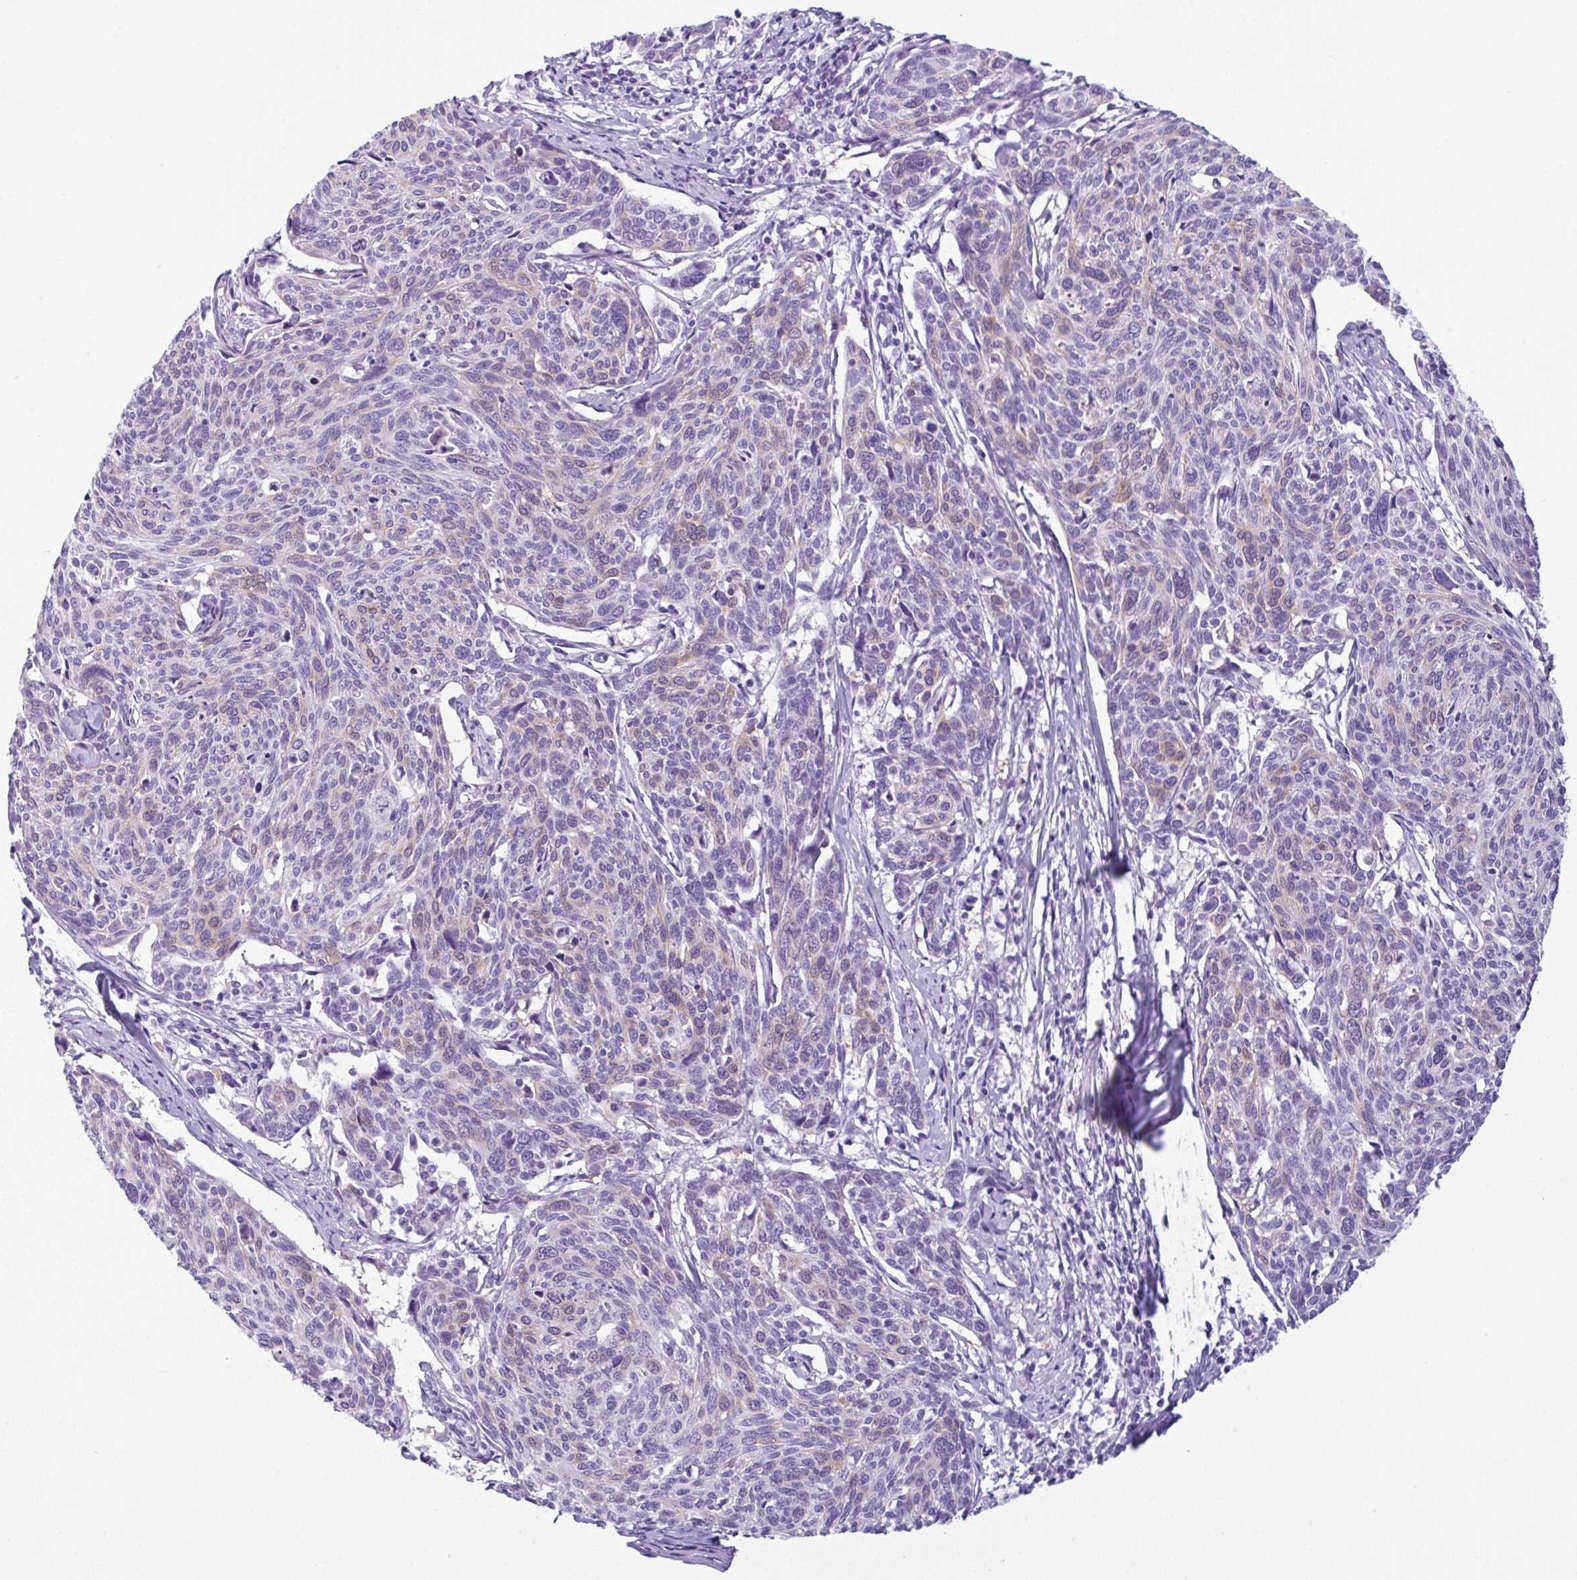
{"staining": {"intensity": "weak", "quantity": "<25%", "location": "cytoplasmic/membranous"}, "tissue": "cervical cancer", "cell_type": "Tumor cells", "image_type": "cancer", "snomed": [{"axis": "morphology", "description": "Squamous cell carcinoma, NOS"}, {"axis": "topography", "description": "Cervix"}], "caption": "The immunohistochemistry (IHC) photomicrograph has no significant positivity in tumor cells of cervical cancer tissue. (DAB IHC, high magnification).", "gene": "RRM2", "patient": {"sex": "female", "age": 49}}